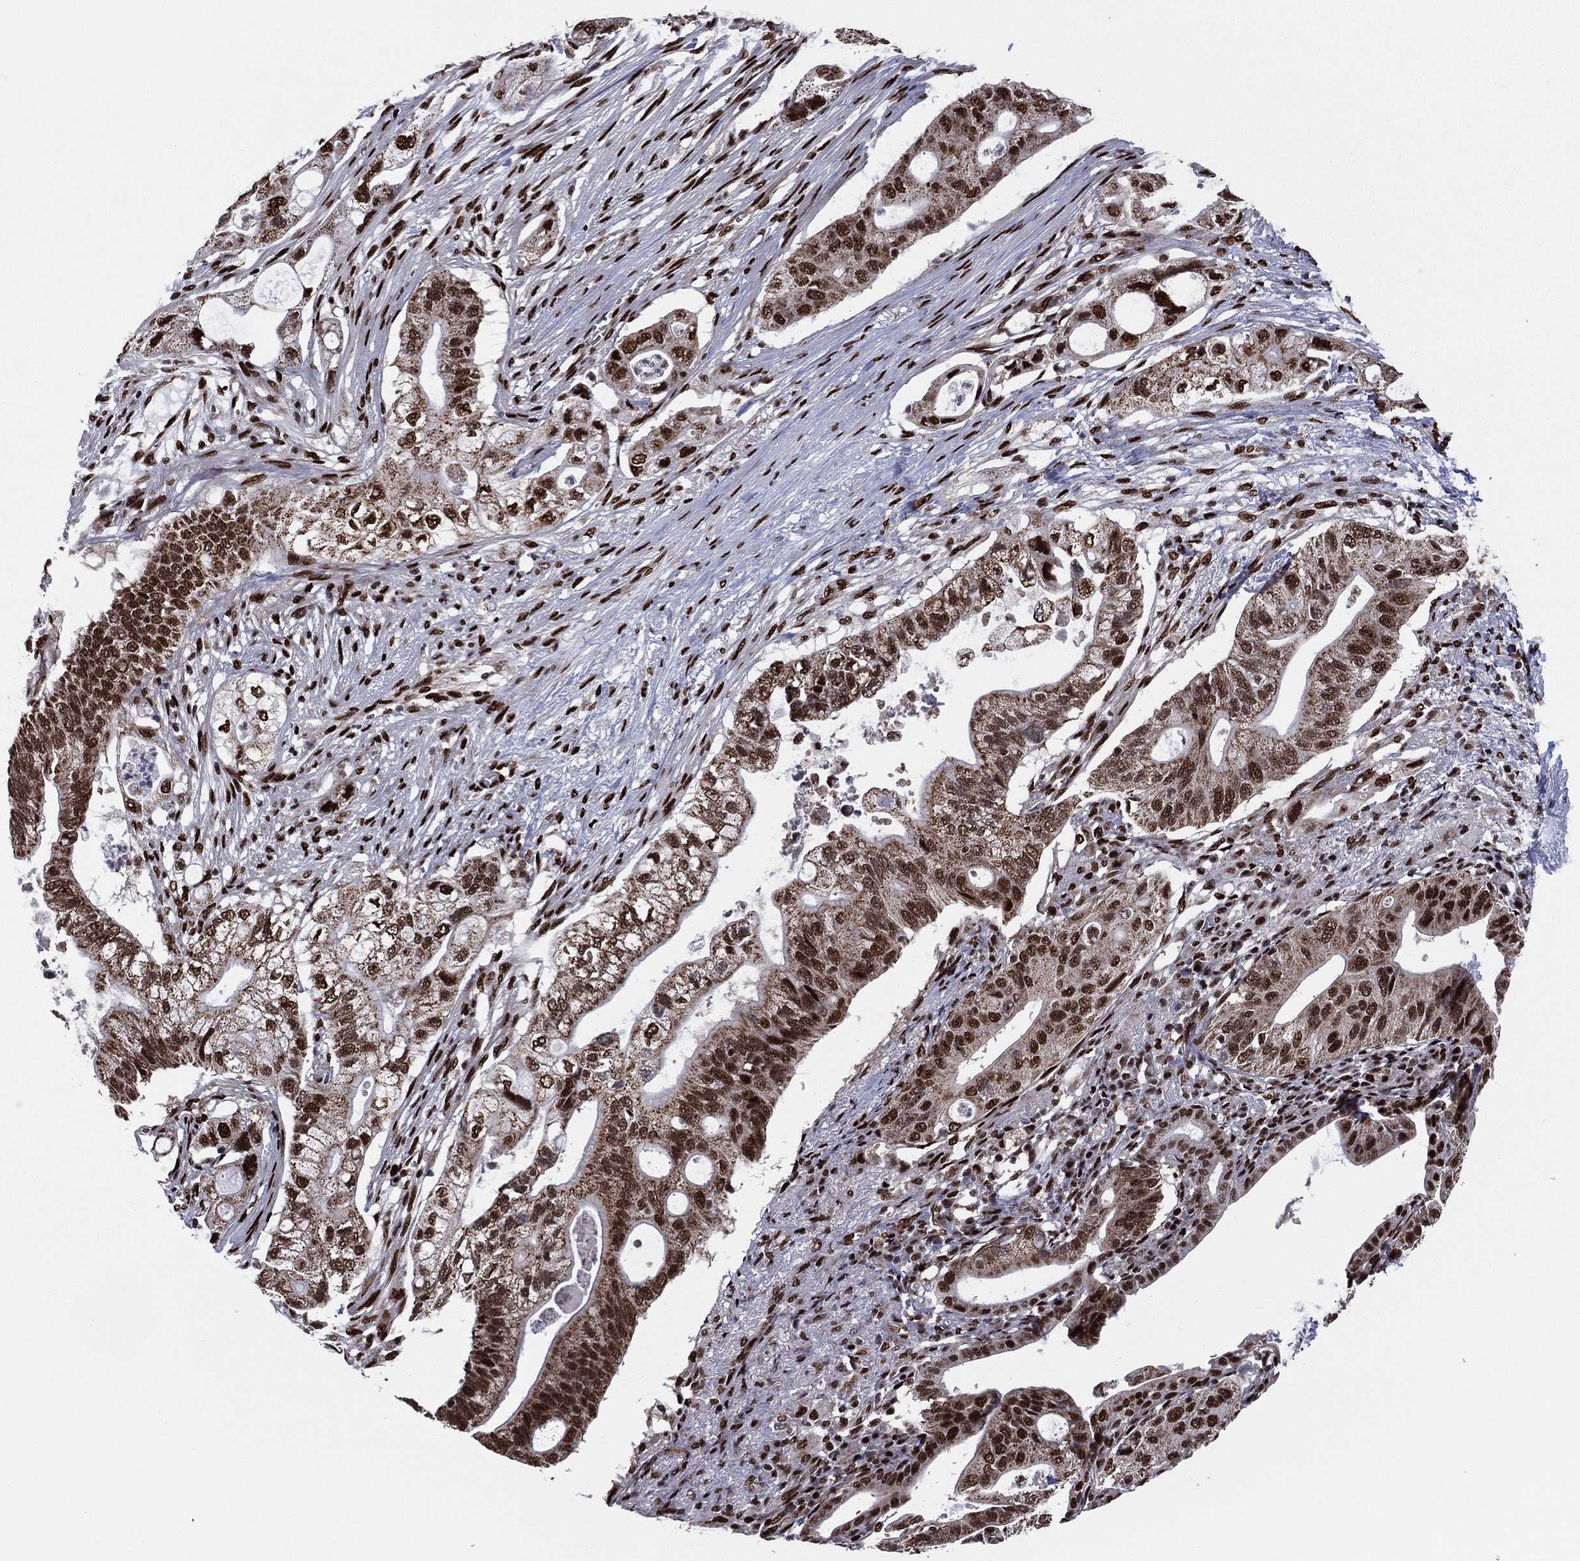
{"staining": {"intensity": "strong", "quantity": ">75%", "location": "nuclear"}, "tissue": "pancreatic cancer", "cell_type": "Tumor cells", "image_type": "cancer", "snomed": [{"axis": "morphology", "description": "Adenocarcinoma, NOS"}, {"axis": "topography", "description": "Pancreas"}], "caption": "Pancreatic cancer (adenocarcinoma) stained with a brown dye exhibits strong nuclear positive positivity in approximately >75% of tumor cells.", "gene": "TP53BP1", "patient": {"sex": "female", "age": 72}}